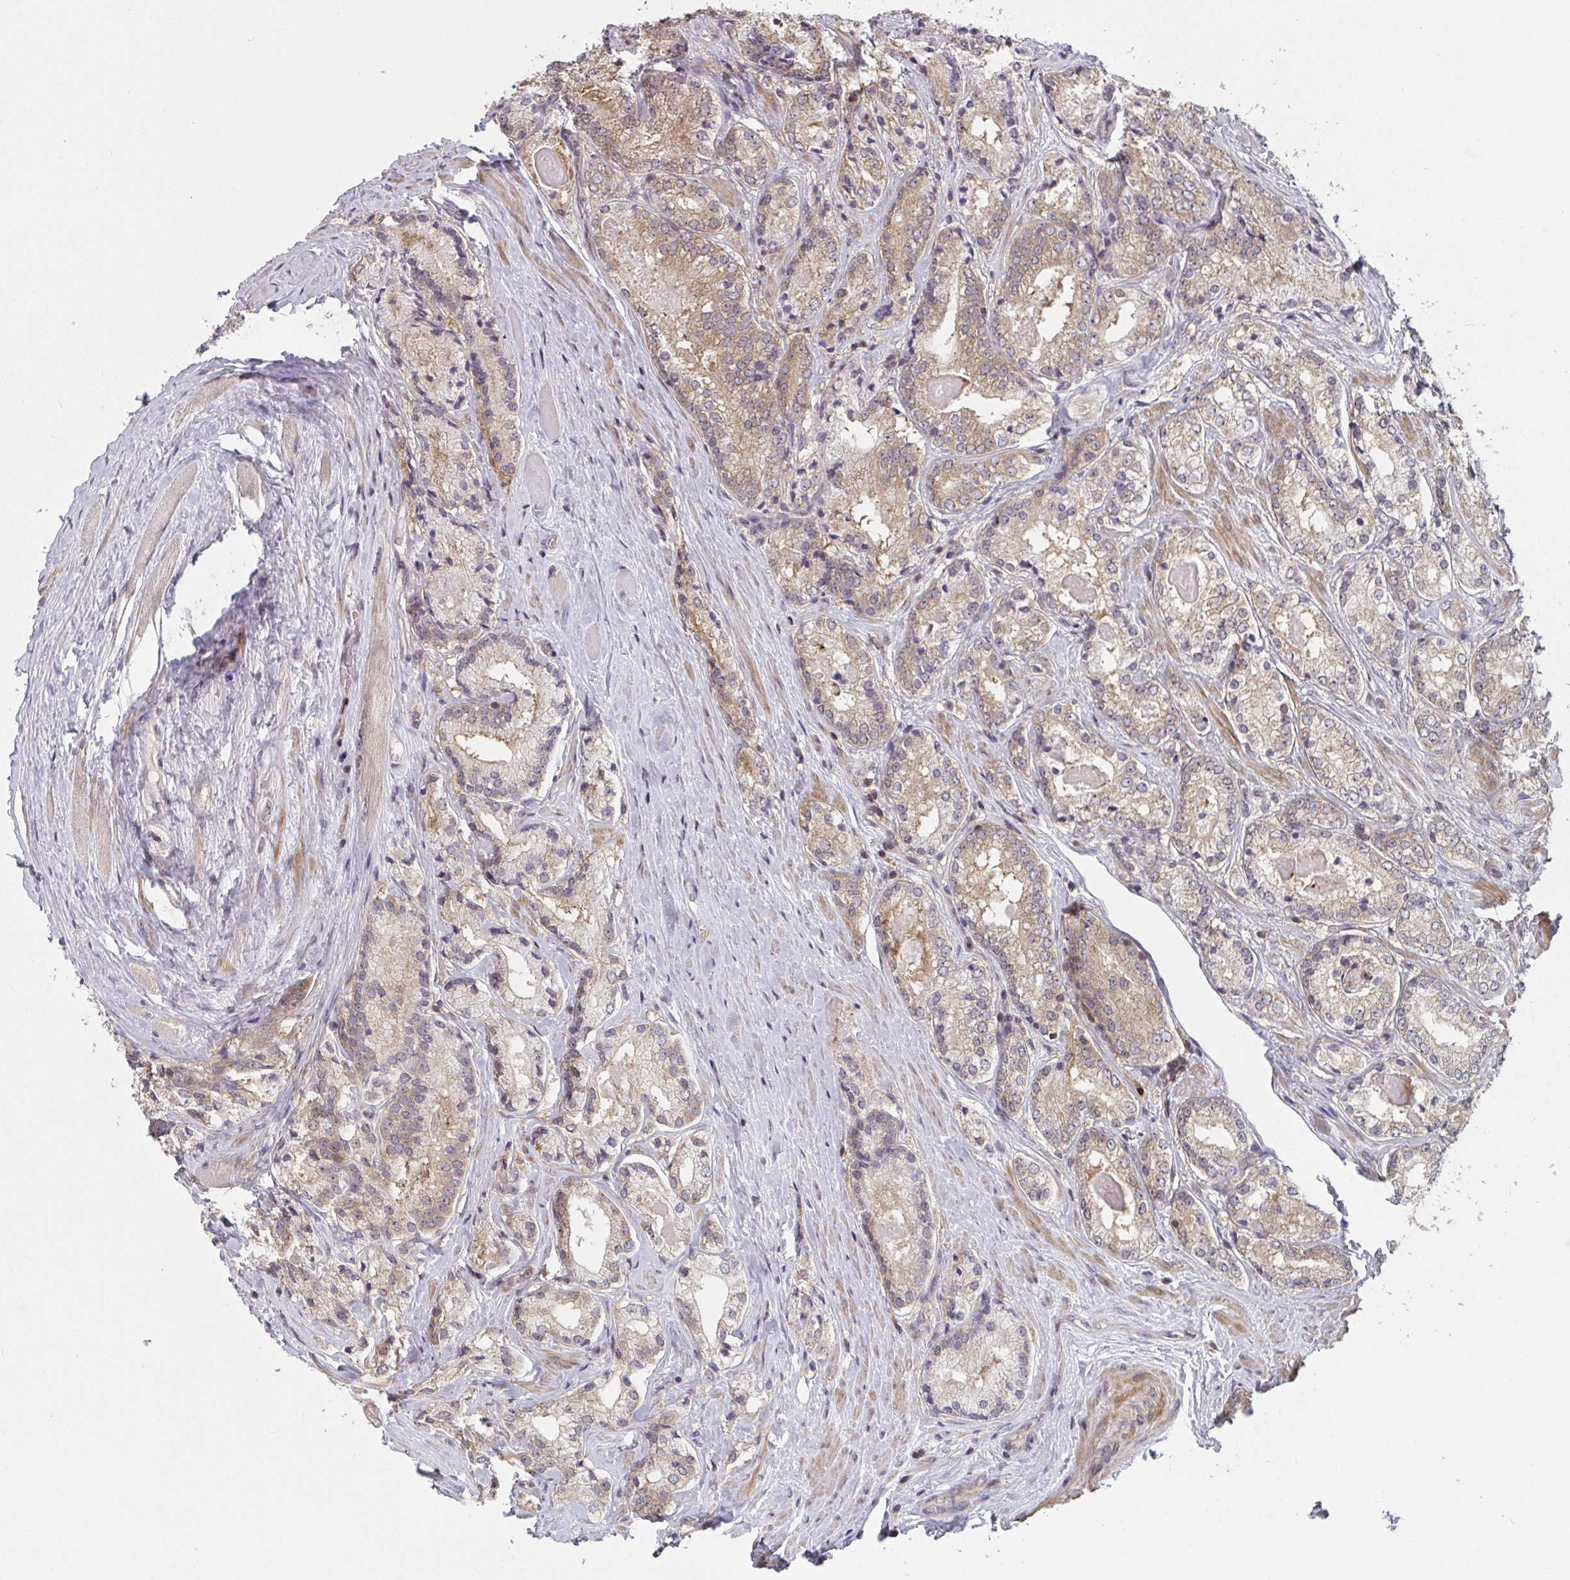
{"staining": {"intensity": "weak", "quantity": ">75%", "location": "cytoplasmic/membranous"}, "tissue": "prostate cancer", "cell_type": "Tumor cells", "image_type": "cancer", "snomed": [{"axis": "morphology", "description": "Adenocarcinoma, NOS"}, {"axis": "morphology", "description": "Adenocarcinoma, Low grade"}, {"axis": "topography", "description": "Prostate"}], "caption": "A brown stain highlights weak cytoplasmic/membranous expression of a protein in low-grade adenocarcinoma (prostate) tumor cells.", "gene": "RANGRF", "patient": {"sex": "male", "age": 68}}